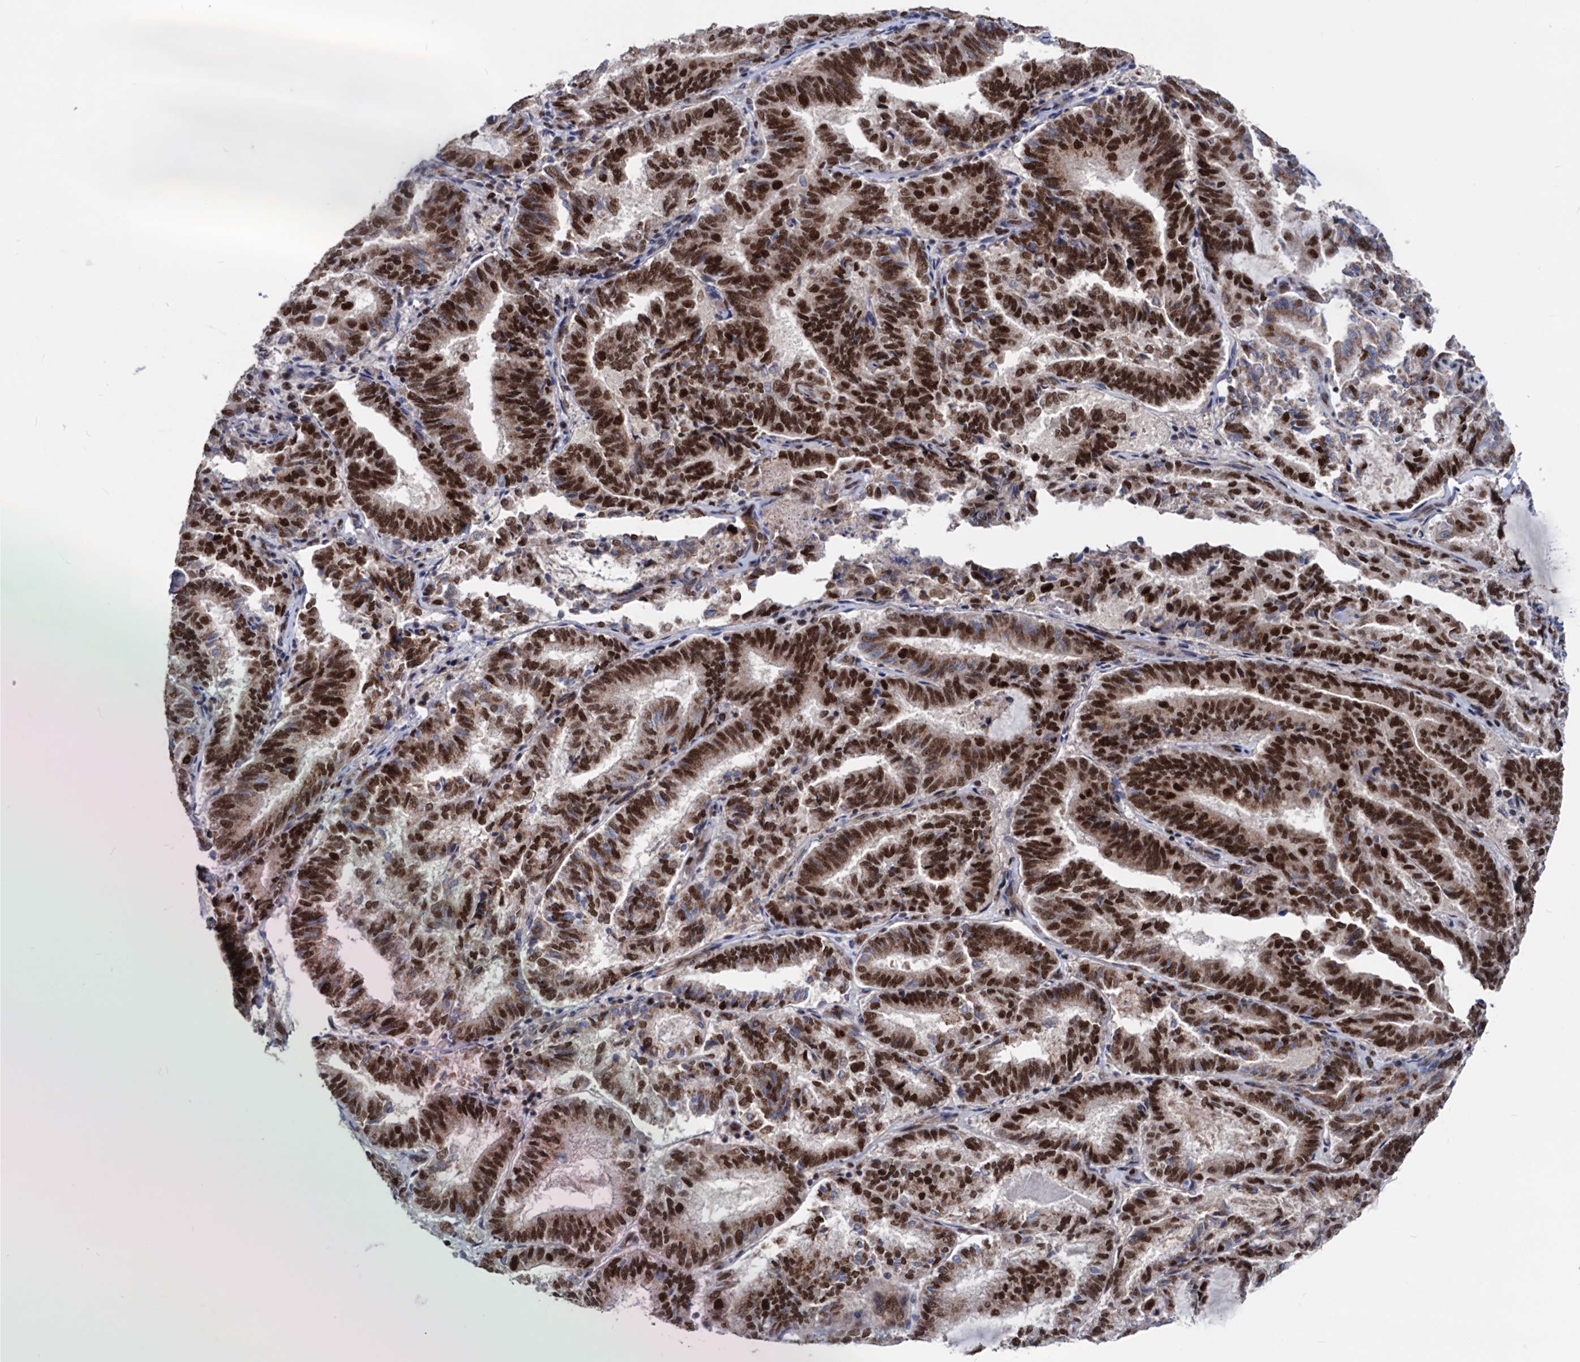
{"staining": {"intensity": "strong", "quantity": ">75%", "location": "nuclear"}, "tissue": "endometrial cancer", "cell_type": "Tumor cells", "image_type": "cancer", "snomed": [{"axis": "morphology", "description": "Adenocarcinoma, NOS"}, {"axis": "topography", "description": "Endometrium"}], "caption": "Human endometrial adenocarcinoma stained with a brown dye demonstrates strong nuclear positive positivity in approximately >75% of tumor cells.", "gene": "GALNT11", "patient": {"sex": "female", "age": 80}}